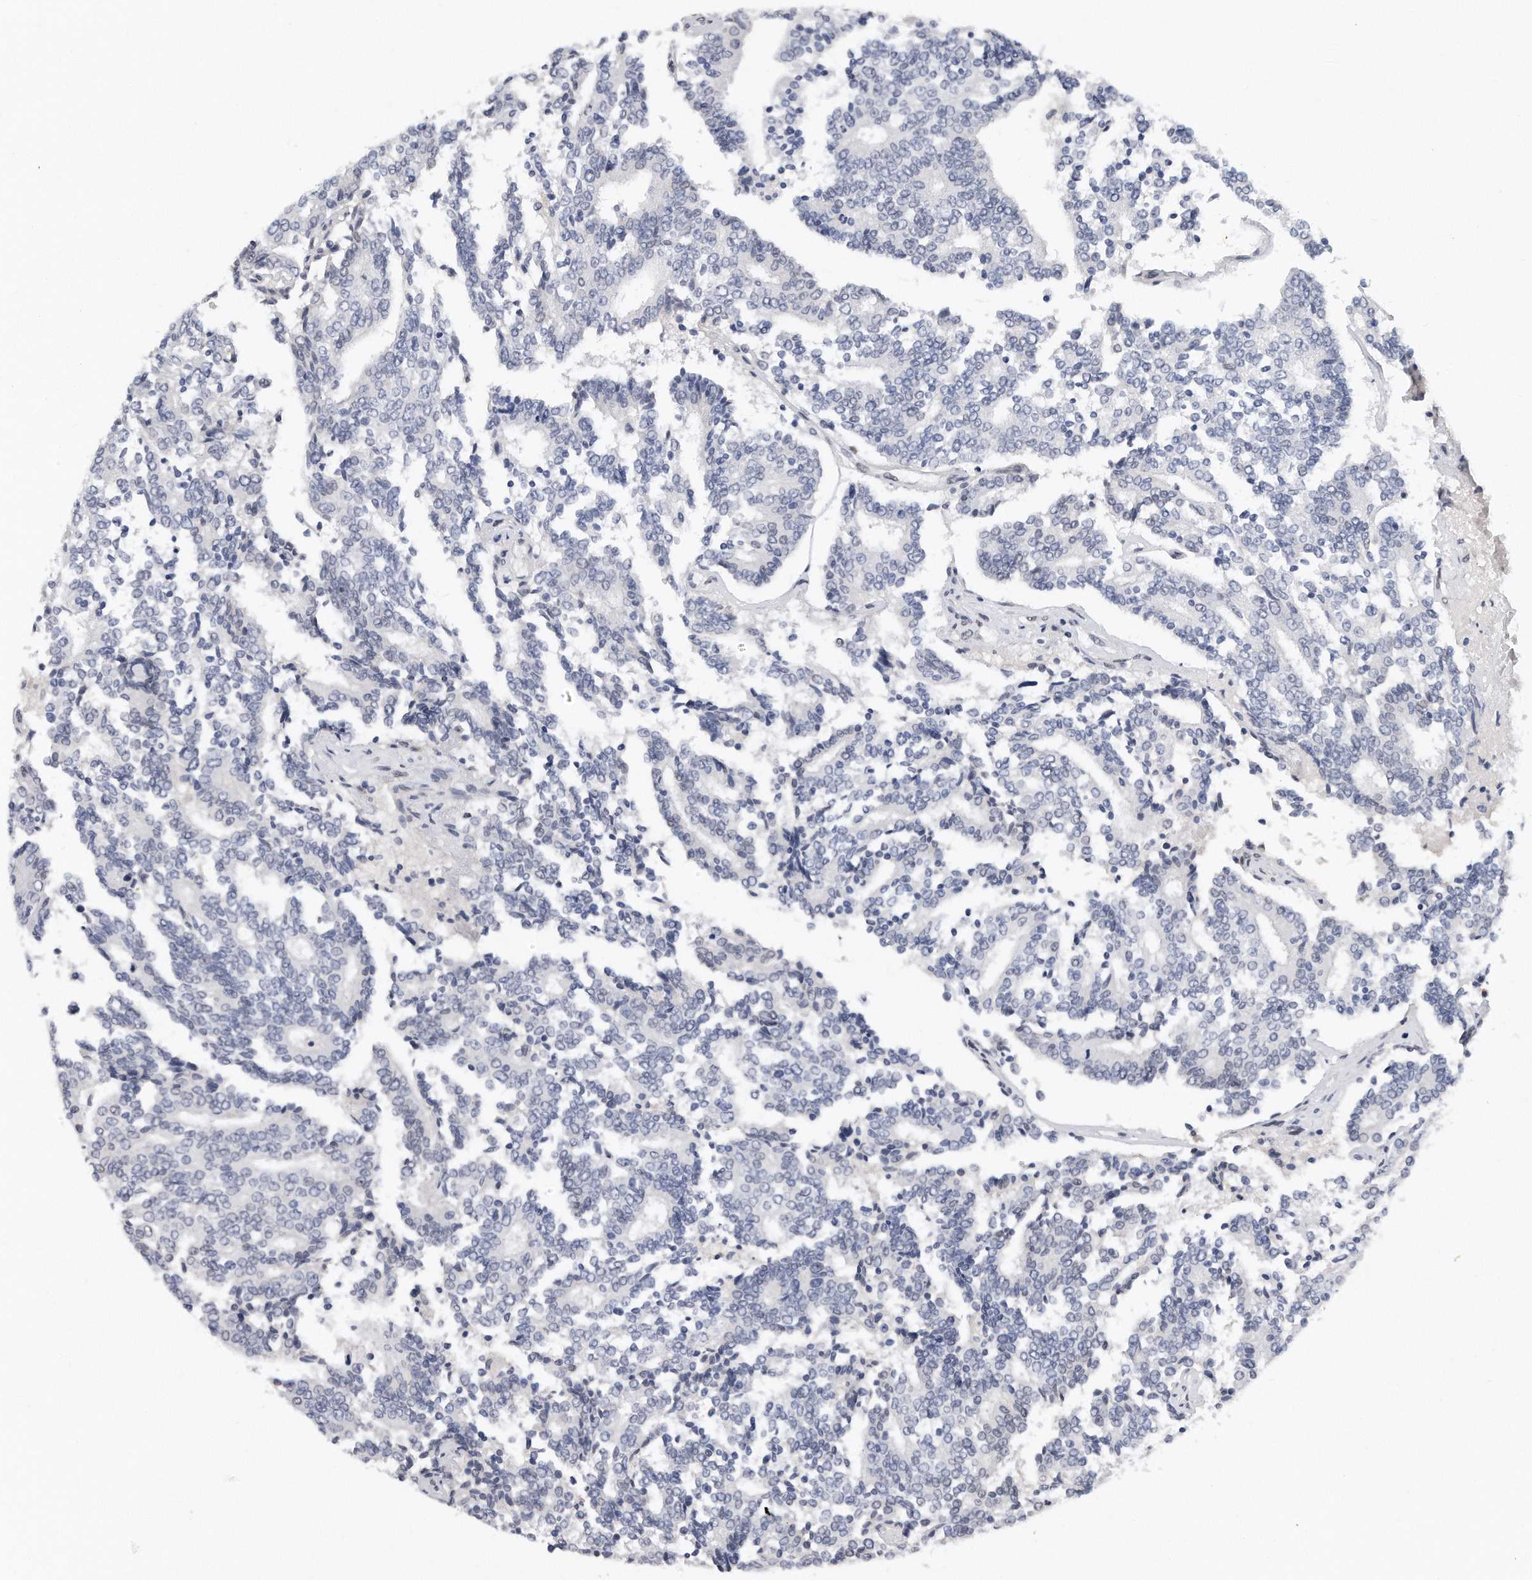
{"staining": {"intensity": "negative", "quantity": "none", "location": "none"}, "tissue": "prostate cancer", "cell_type": "Tumor cells", "image_type": "cancer", "snomed": [{"axis": "morphology", "description": "Normal tissue, NOS"}, {"axis": "morphology", "description": "Adenocarcinoma, High grade"}, {"axis": "topography", "description": "Prostate"}, {"axis": "topography", "description": "Seminal veicle"}], "caption": "Photomicrograph shows no significant protein positivity in tumor cells of prostate cancer (adenocarcinoma (high-grade)).", "gene": "CTBP2", "patient": {"sex": "male", "age": 55}}